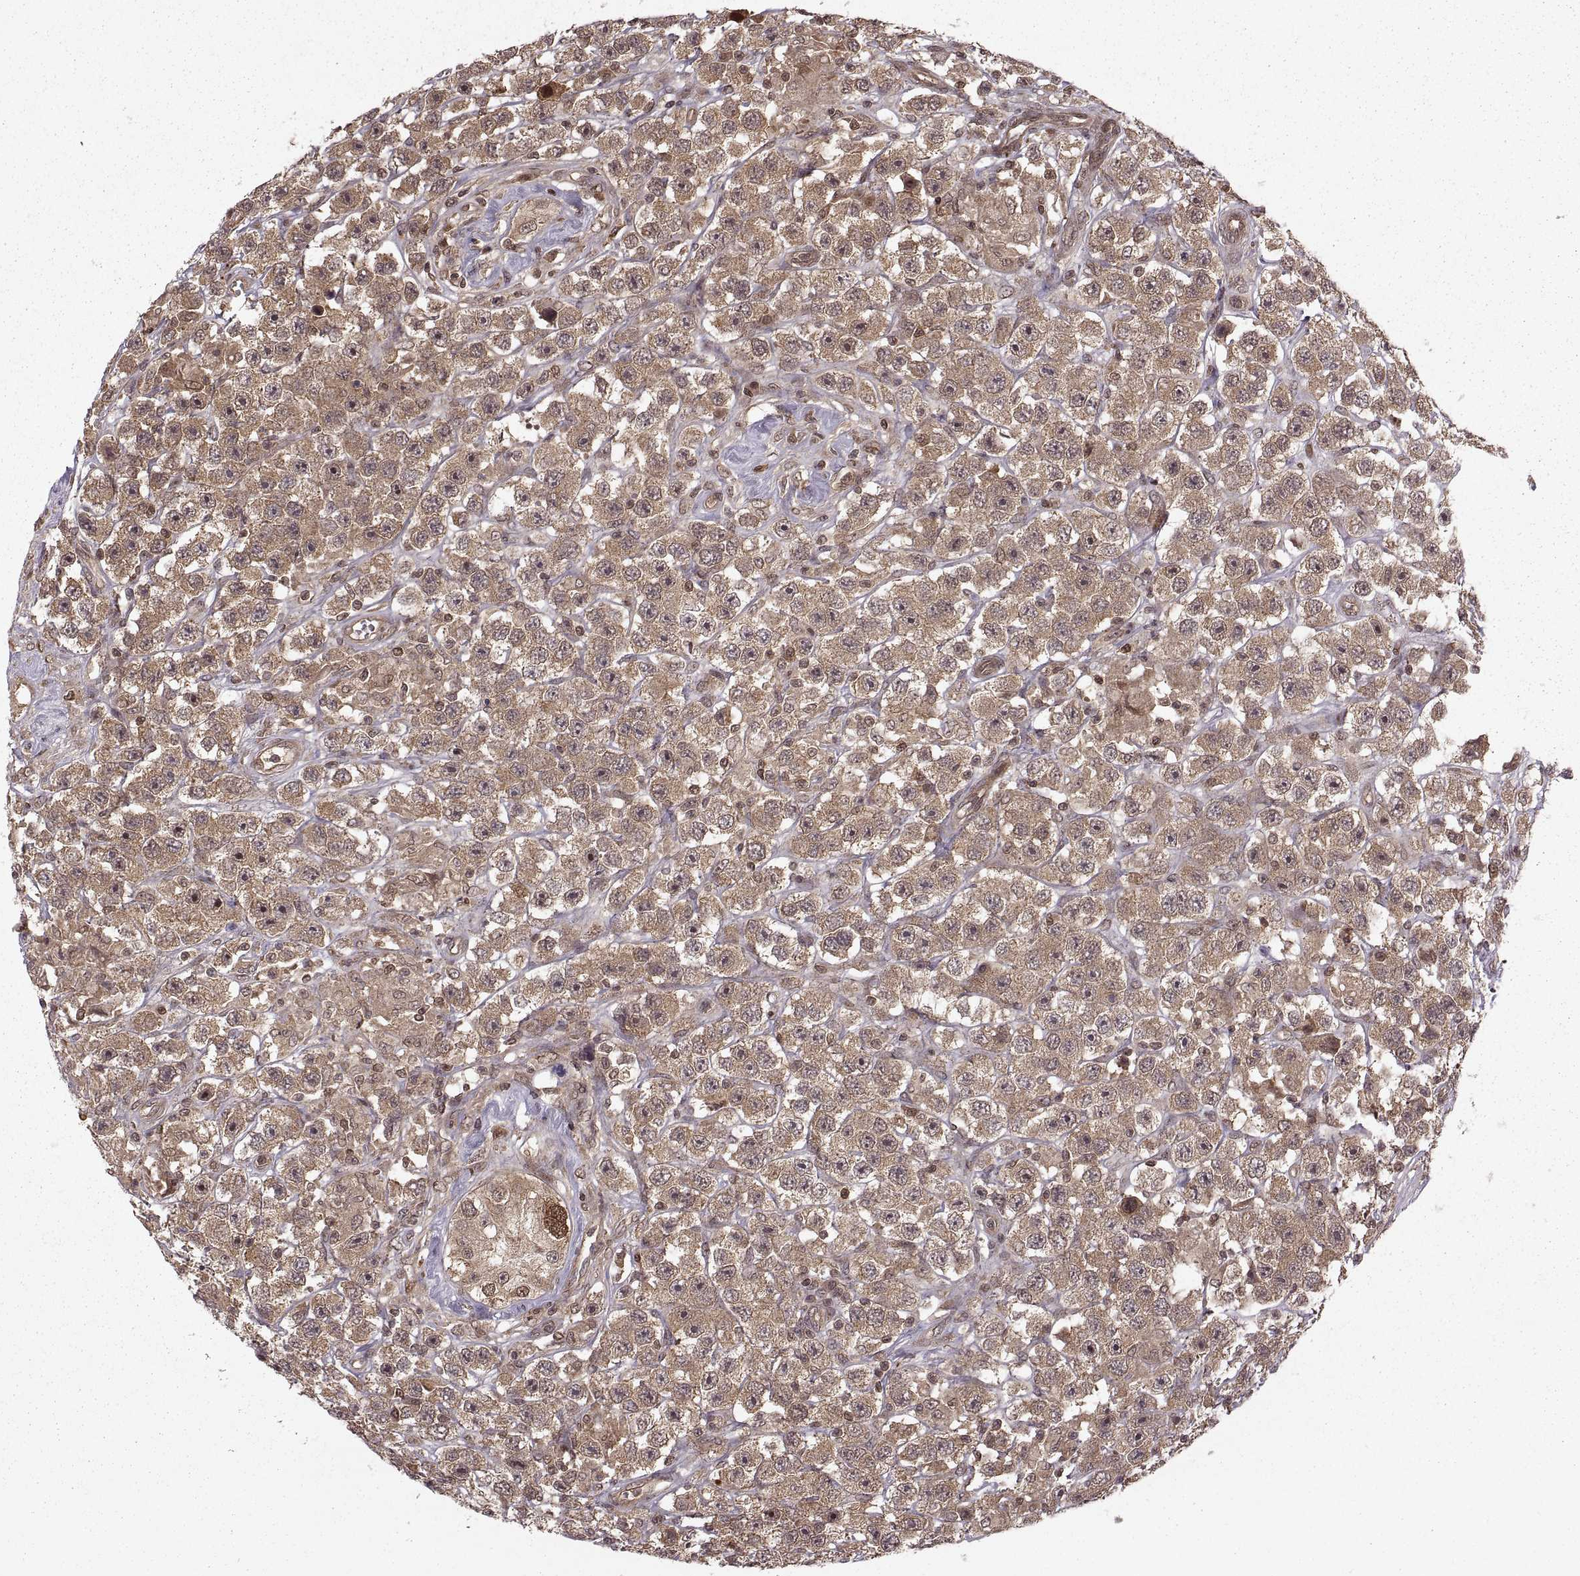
{"staining": {"intensity": "moderate", "quantity": ">75%", "location": "cytoplasmic/membranous"}, "tissue": "testis cancer", "cell_type": "Tumor cells", "image_type": "cancer", "snomed": [{"axis": "morphology", "description": "Seminoma, NOS"}, {"axis": "topography", "description": "Testis"}], "caption": "The histopathology image shows staining of seminoma (testis), revealing moderate cytoplasmic/membranous protein positivity (brown color) within tumor cells.", "gene": "DEDD", "patient": {"sex": "male", "age": 45}}